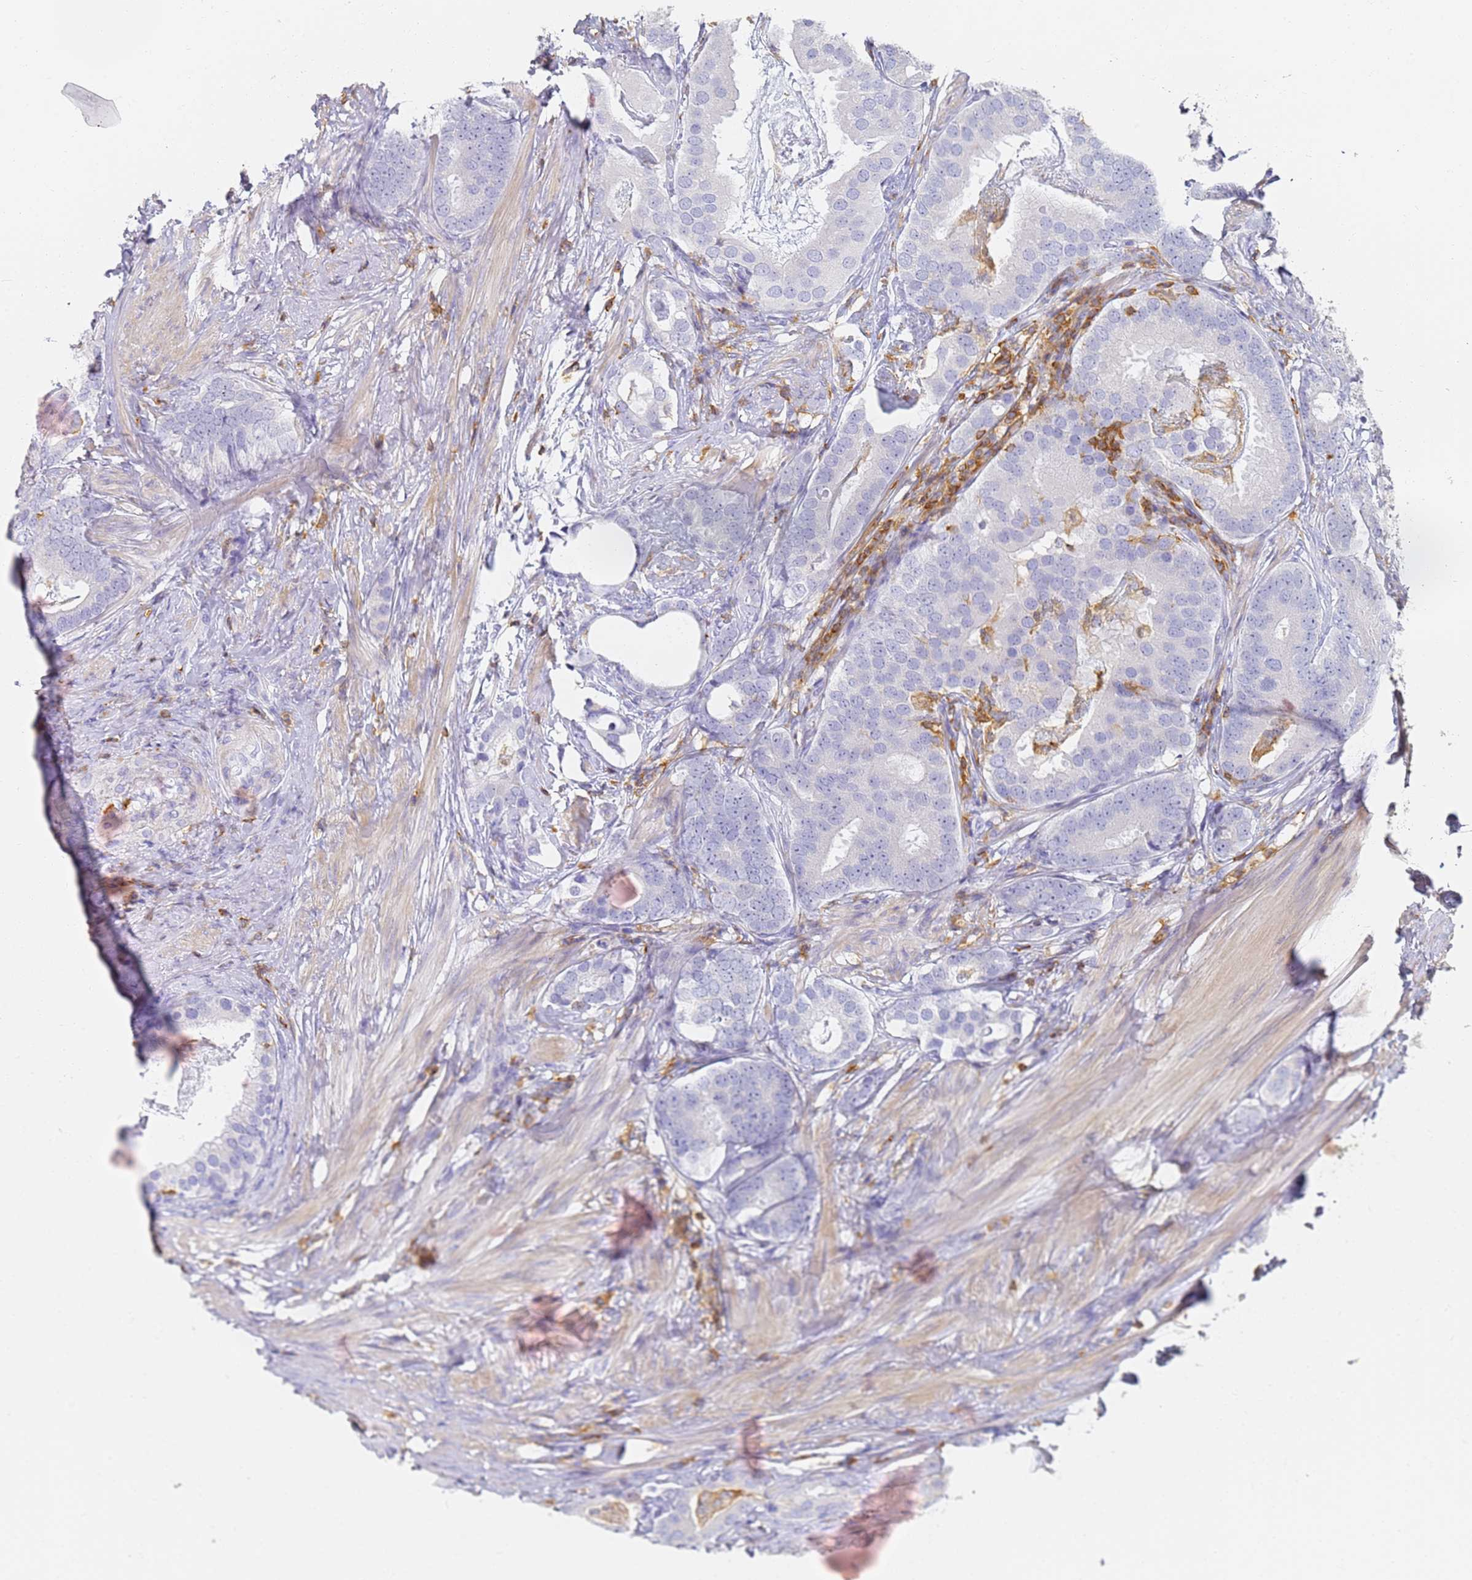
{"staining": {"intensity": "negative", "quantity": "none", "location": "none"}, "tissue": "prostate cancer", "cell_type": "Tumor cells", "image_type": "cancer", "snomed": [{"axis": "morphology", "description": "Adenocarcinoma, Low grade"}, {"axis": "topography", "description": "Prostate"}], "caption": "Image shows no significant protein expression in tumor cells of prostate adenocarcinoma (low-grade).", "gene": "BIN2", "patient": {"sex": "male", "age": 71}}